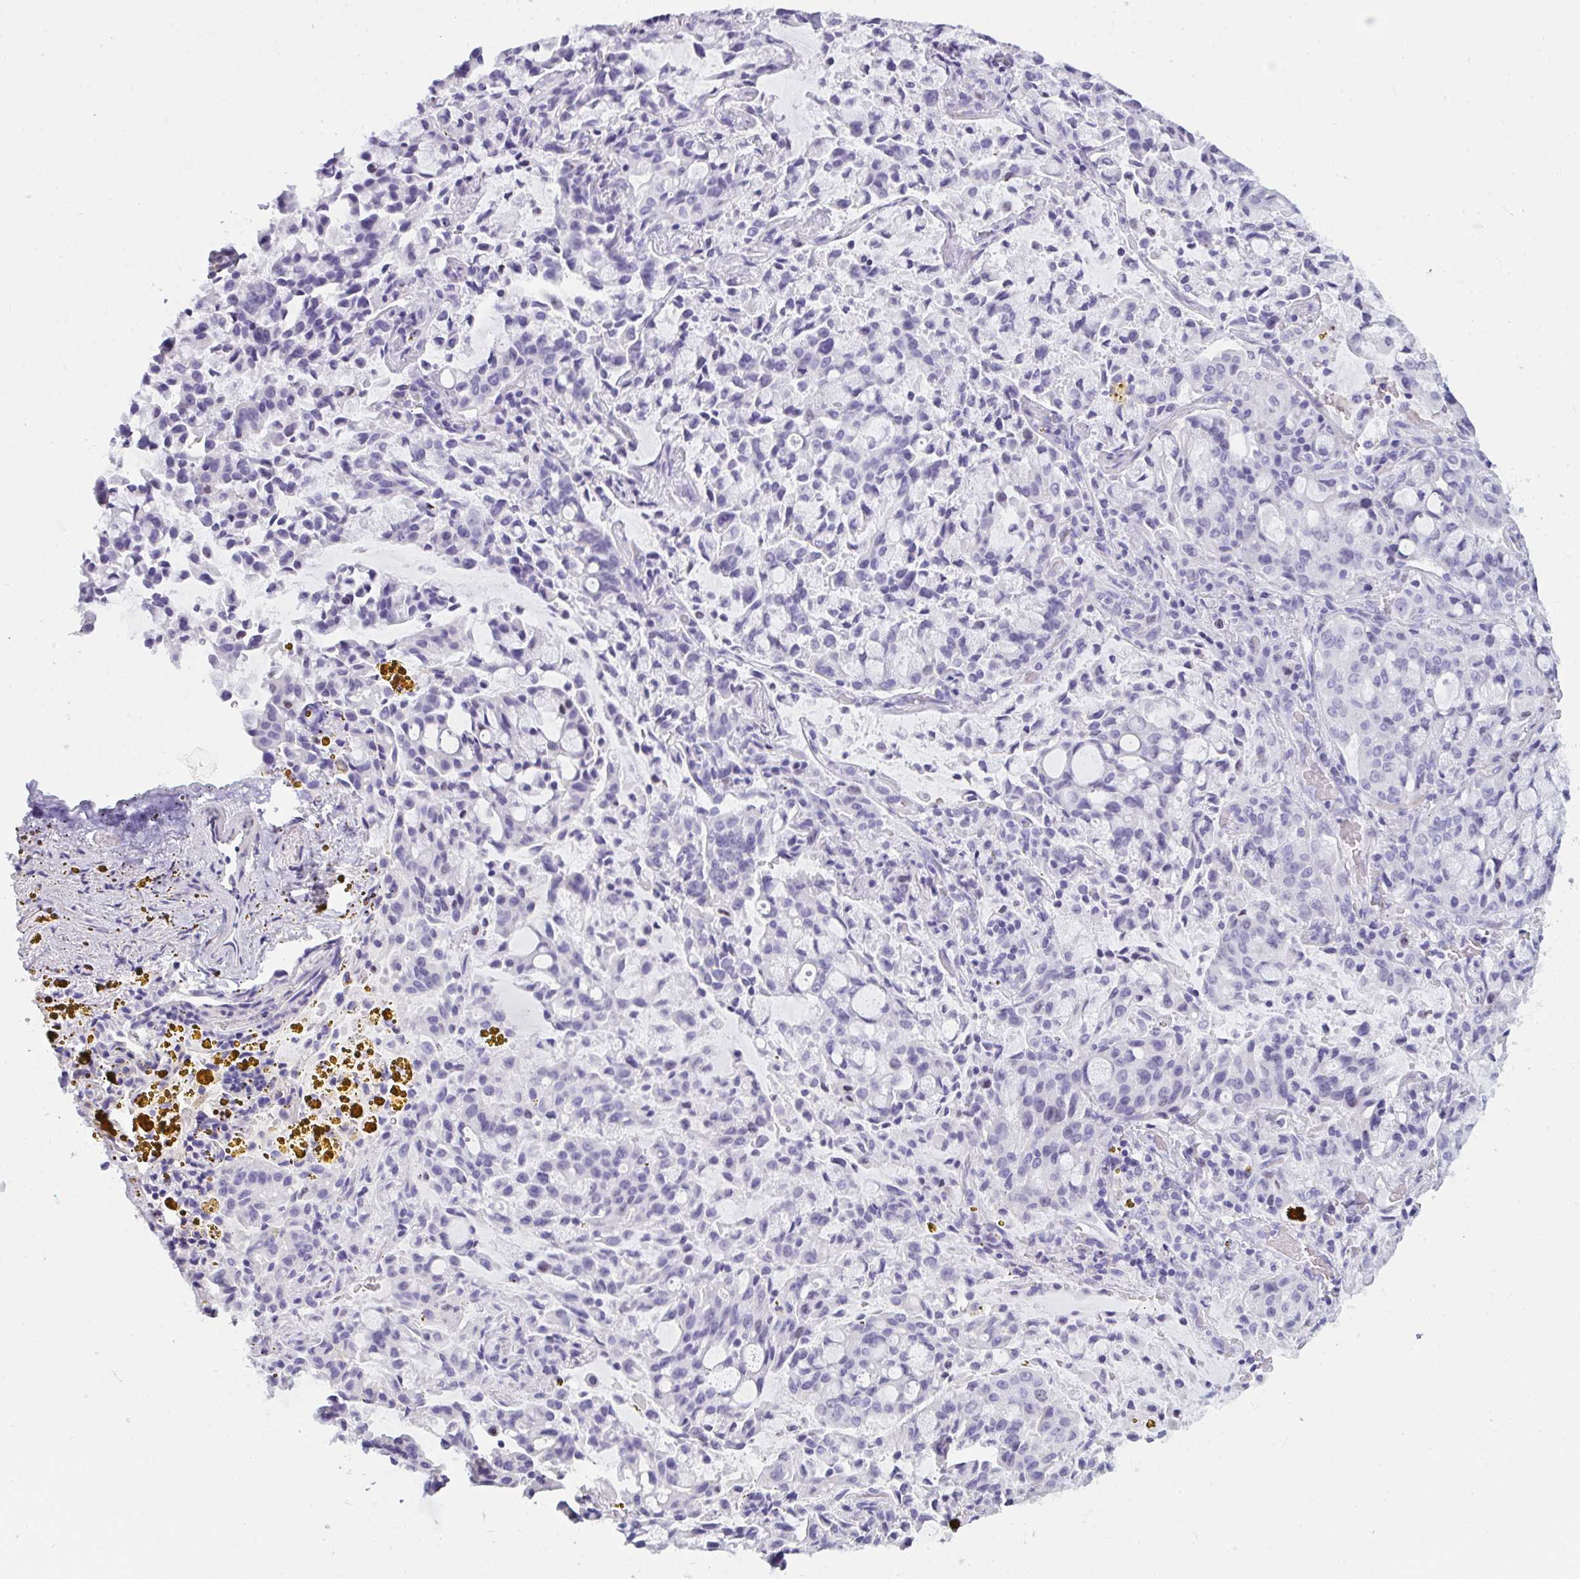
{"staining": {"intensity": "negative", "quantity": "none", "location": "none"}, "tissue": "lung cancer", "cell_type": "Tumor cells", "image_type": "cancer", "snomed": [{"axis": "morphology", "description": "Adenocarcinoma, NOS"}, {"axis": "topography", "description": "Lung"}], "caption": "Tumor cells show no significant expression in lung cancer. (DAB (3,3'-diaminobenzidine) IHC, high magnification).", "gene": "SUZ12", "patient": {"sex": "female", "age": 44}}